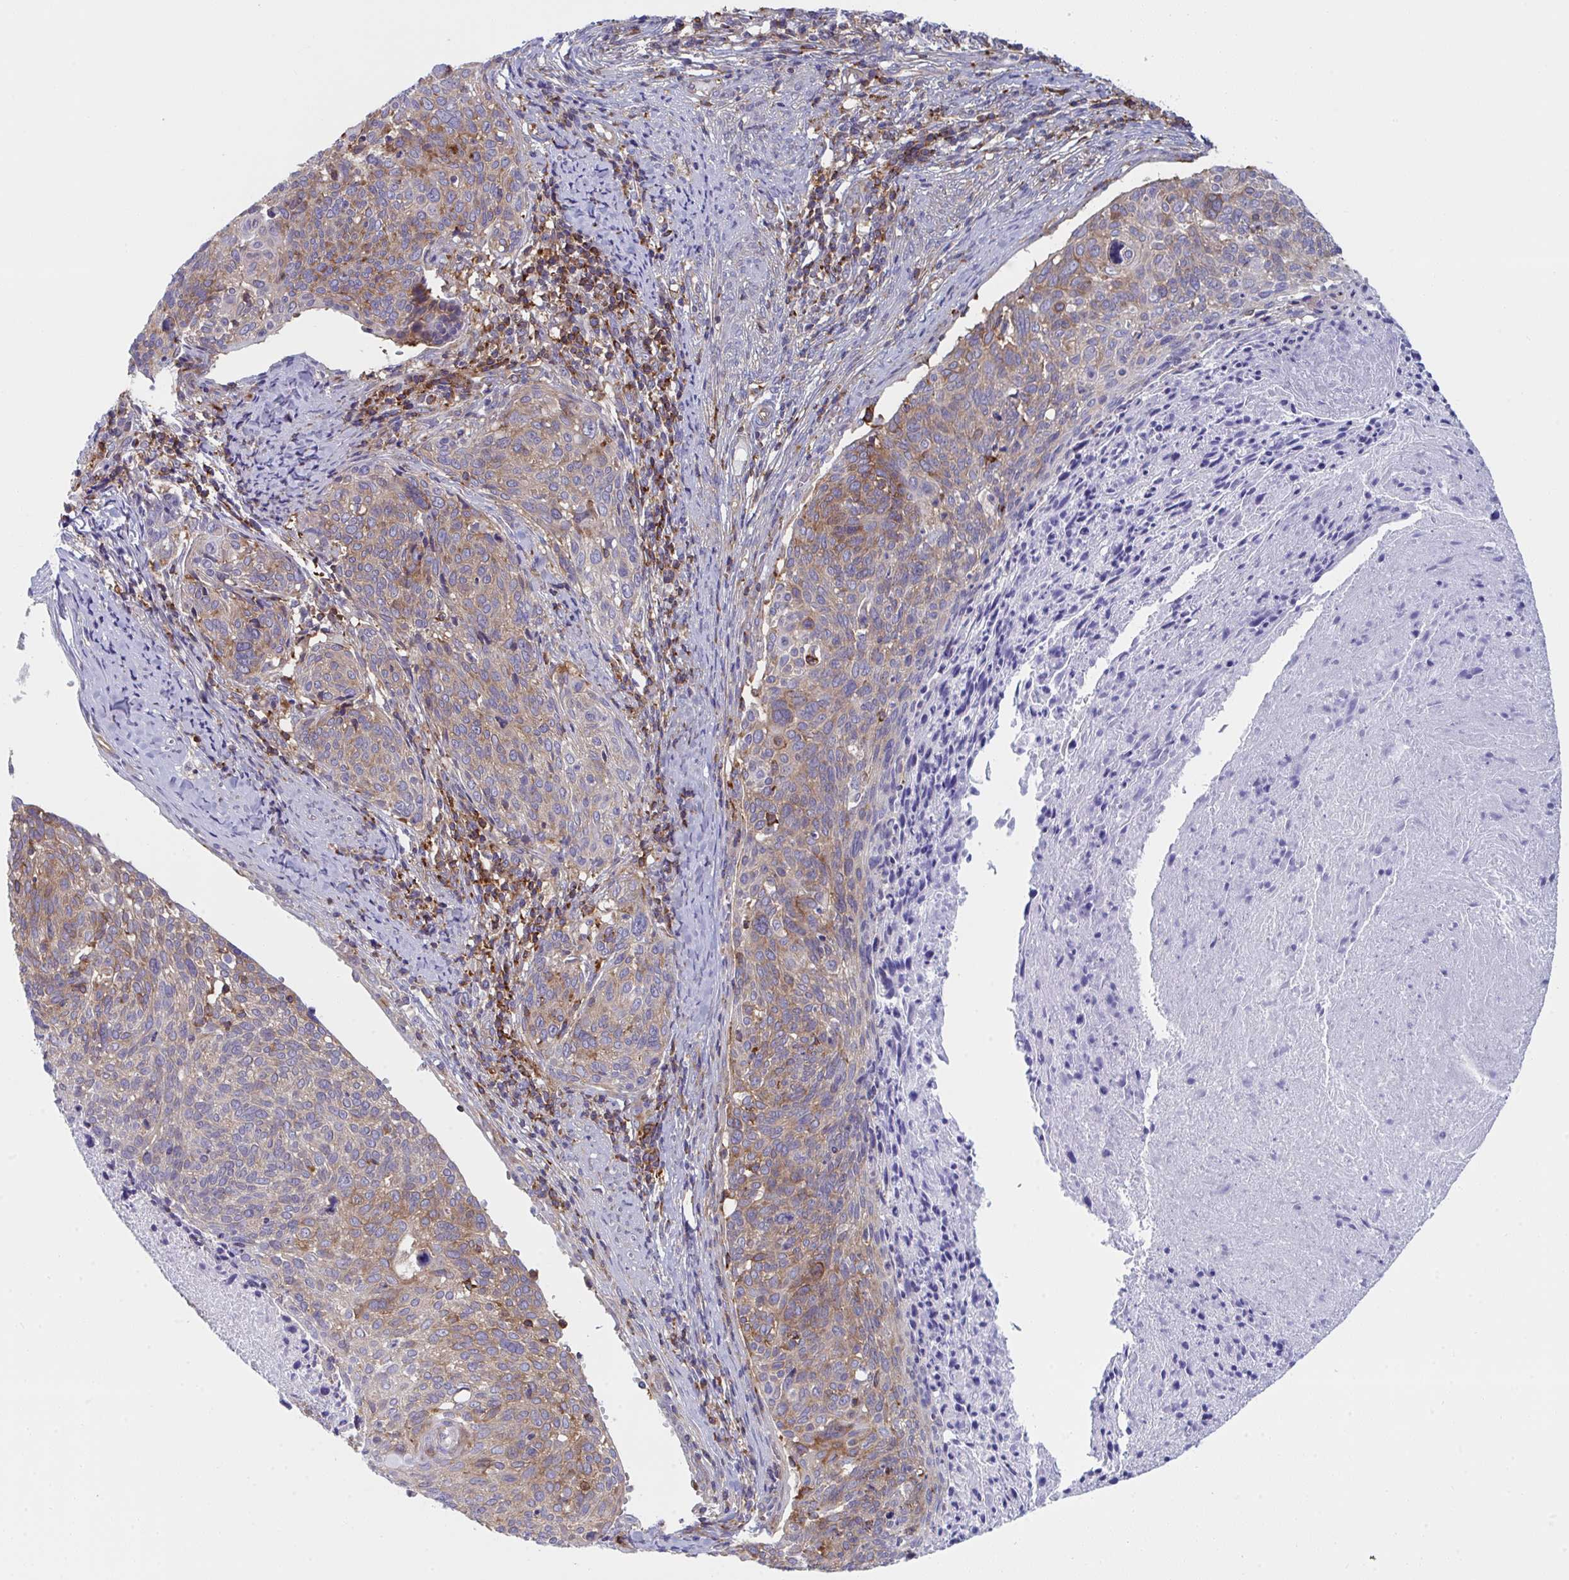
{"staining": {"intensity": "moderate", "quantity": ">75%", "location": "cytoplasmic/membranous"}, "tissue": "cervical cancer", "cell_type": "Tumor cells", "image_type": "cancer", "snomed": [{"axis": "morphology", "description": "Squamous cell carcinoma, NOS"}, {"axis": "topography", "description": "Cervix"}], "caption": "Cervical cancer tissue exhibits moderate cytoplasmic/membranous positivity in about >75% of tumor cells, visualized by immunohistochemistry. Using DAB (brown) and hematoxylin (blue) stains, captured at high magnification using brightfield microscopy.", "gene": "WNK1", "patient": {"sex": "female", "age": 49}}